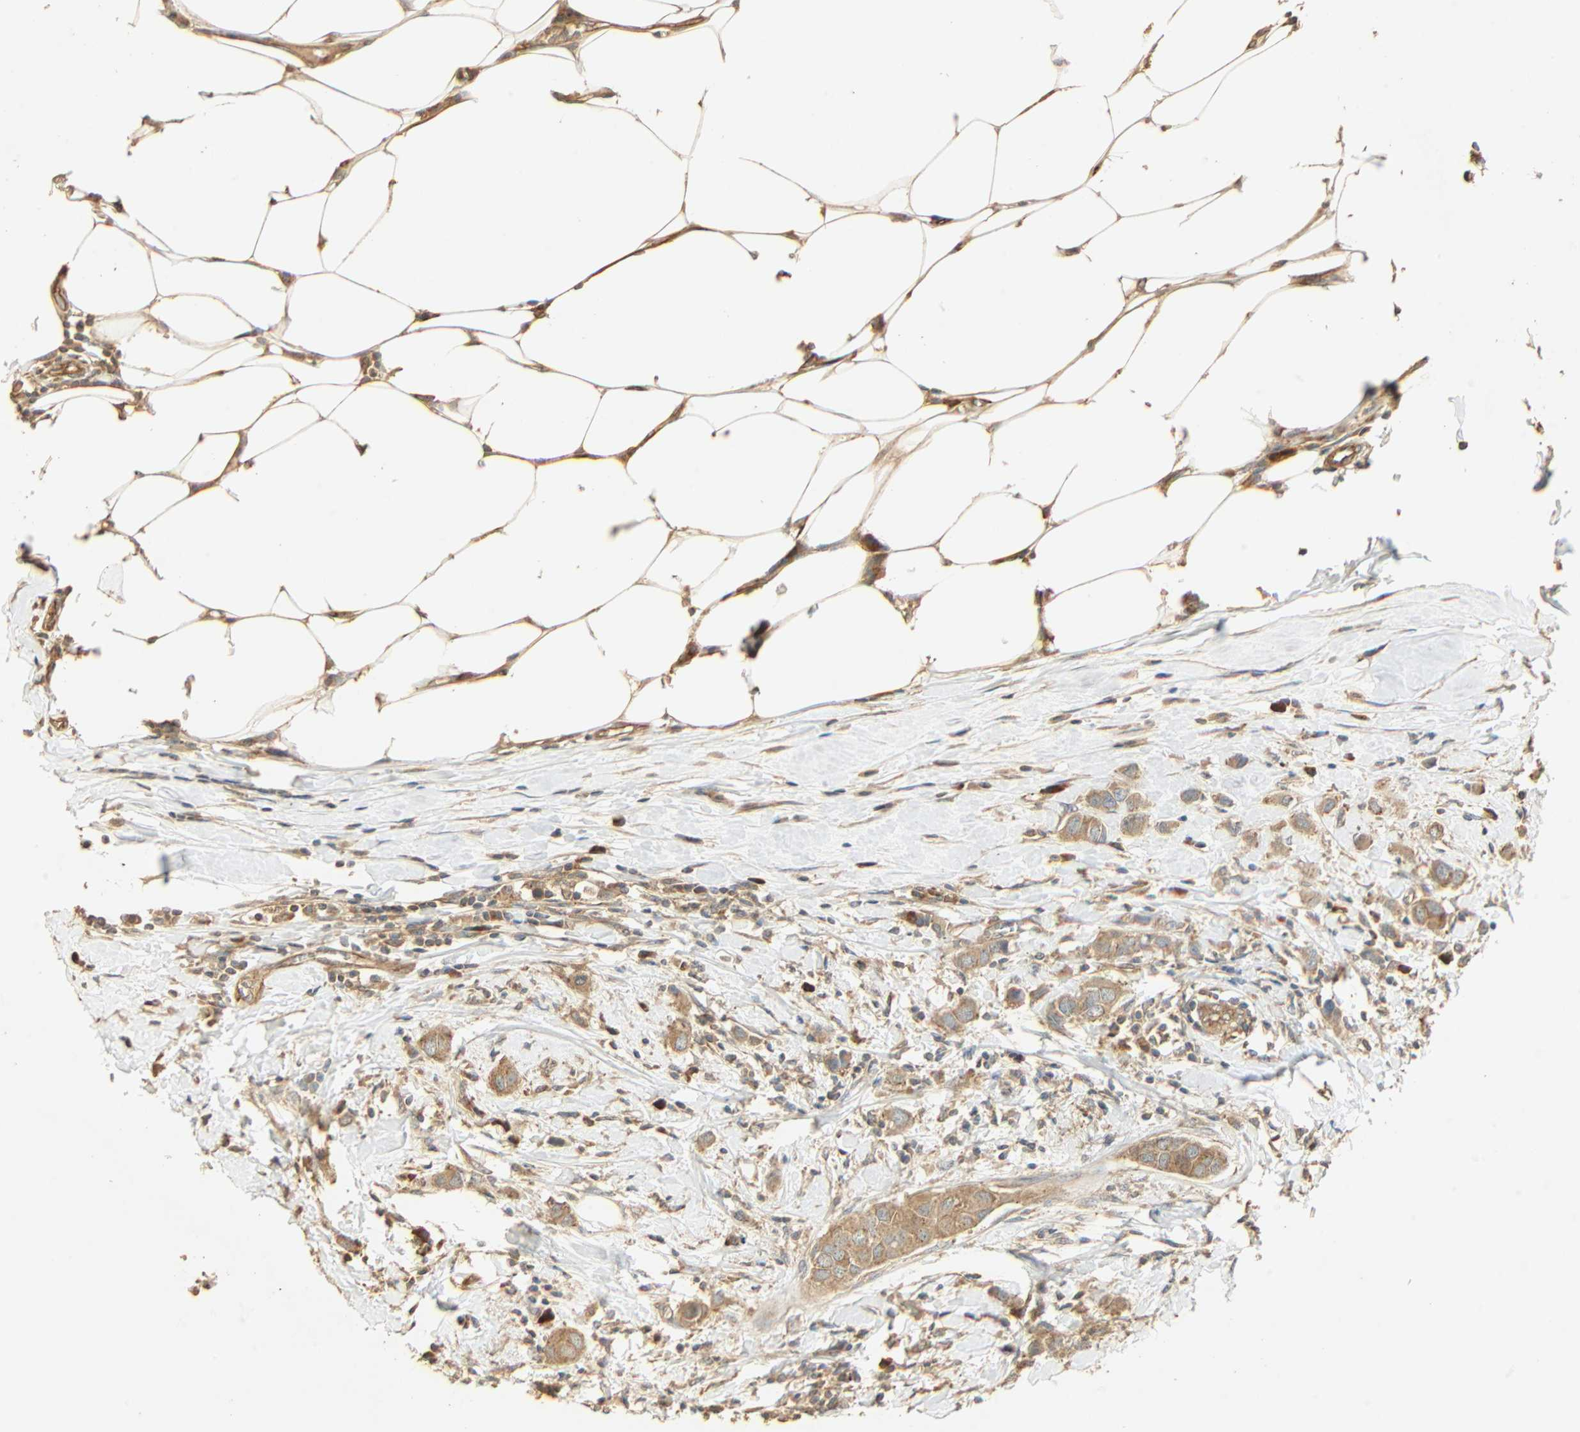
{"staining": {"intensity": "moderate", "quantity": ">75%", "location": "cytoplasmic/membranous"}, "tissue": "breast cancer", "cell_type": "Tumor cells", "image_type": "cancer", "snomed": [{"axis": "morphology", "description": "Duct carcinoma"}, {"axis": "topography", "description": "Breast"}], "caption": "Breast invasive ductal carcinoma stained with a protein marker shows moderate staining in tumor cells.", "gene": "GALK1", "patient": {"sex": "female", "age": 50}}